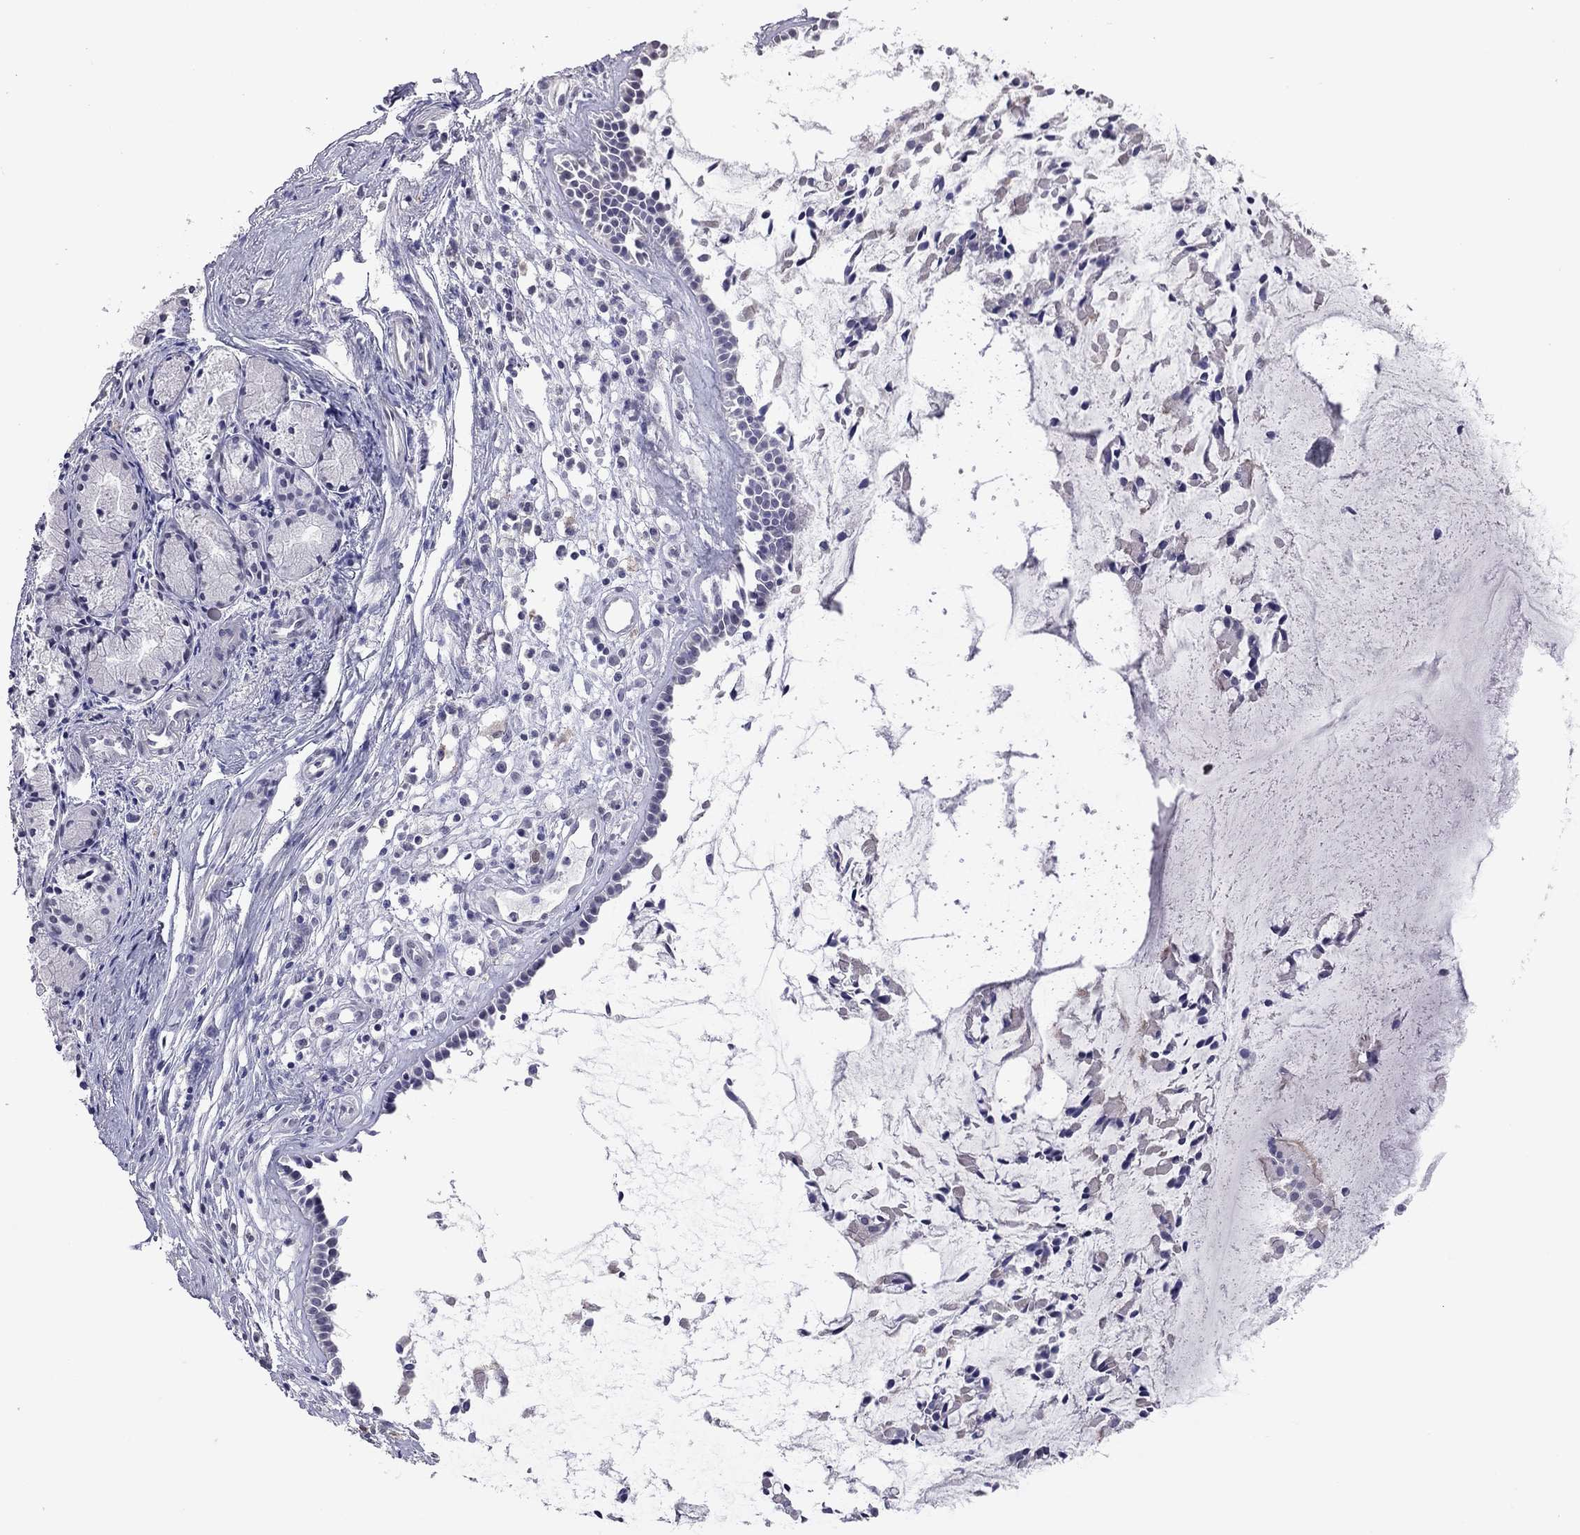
{"staining": {"intensity": "negative", "quantity": "none", "location": "none"}, "tissue": "nasopharynx", "cell_type": "Respiratory epithelial cells", "image_type": "normal", "snomed": [{"axis": "morphology", "description": "Normal tissue, NOS"}, {"axis": "topography", "description": "Nasopharynx"}], "caption": "High power microscopy histopathology image of an immunohistochemistry micrograph of unremarkable nasopharynx, revealing no significant staining in respiratory epithelial cells. The staining was performed using DAB (3,3'-diaminobenzidine) to visualize the protein expression in brown, while the nuclei were stained in blue with hematoxylin (Magnification: 20x).", "gene": "PPP1R3A", "patient": {"sex": "female", "age": 47}}